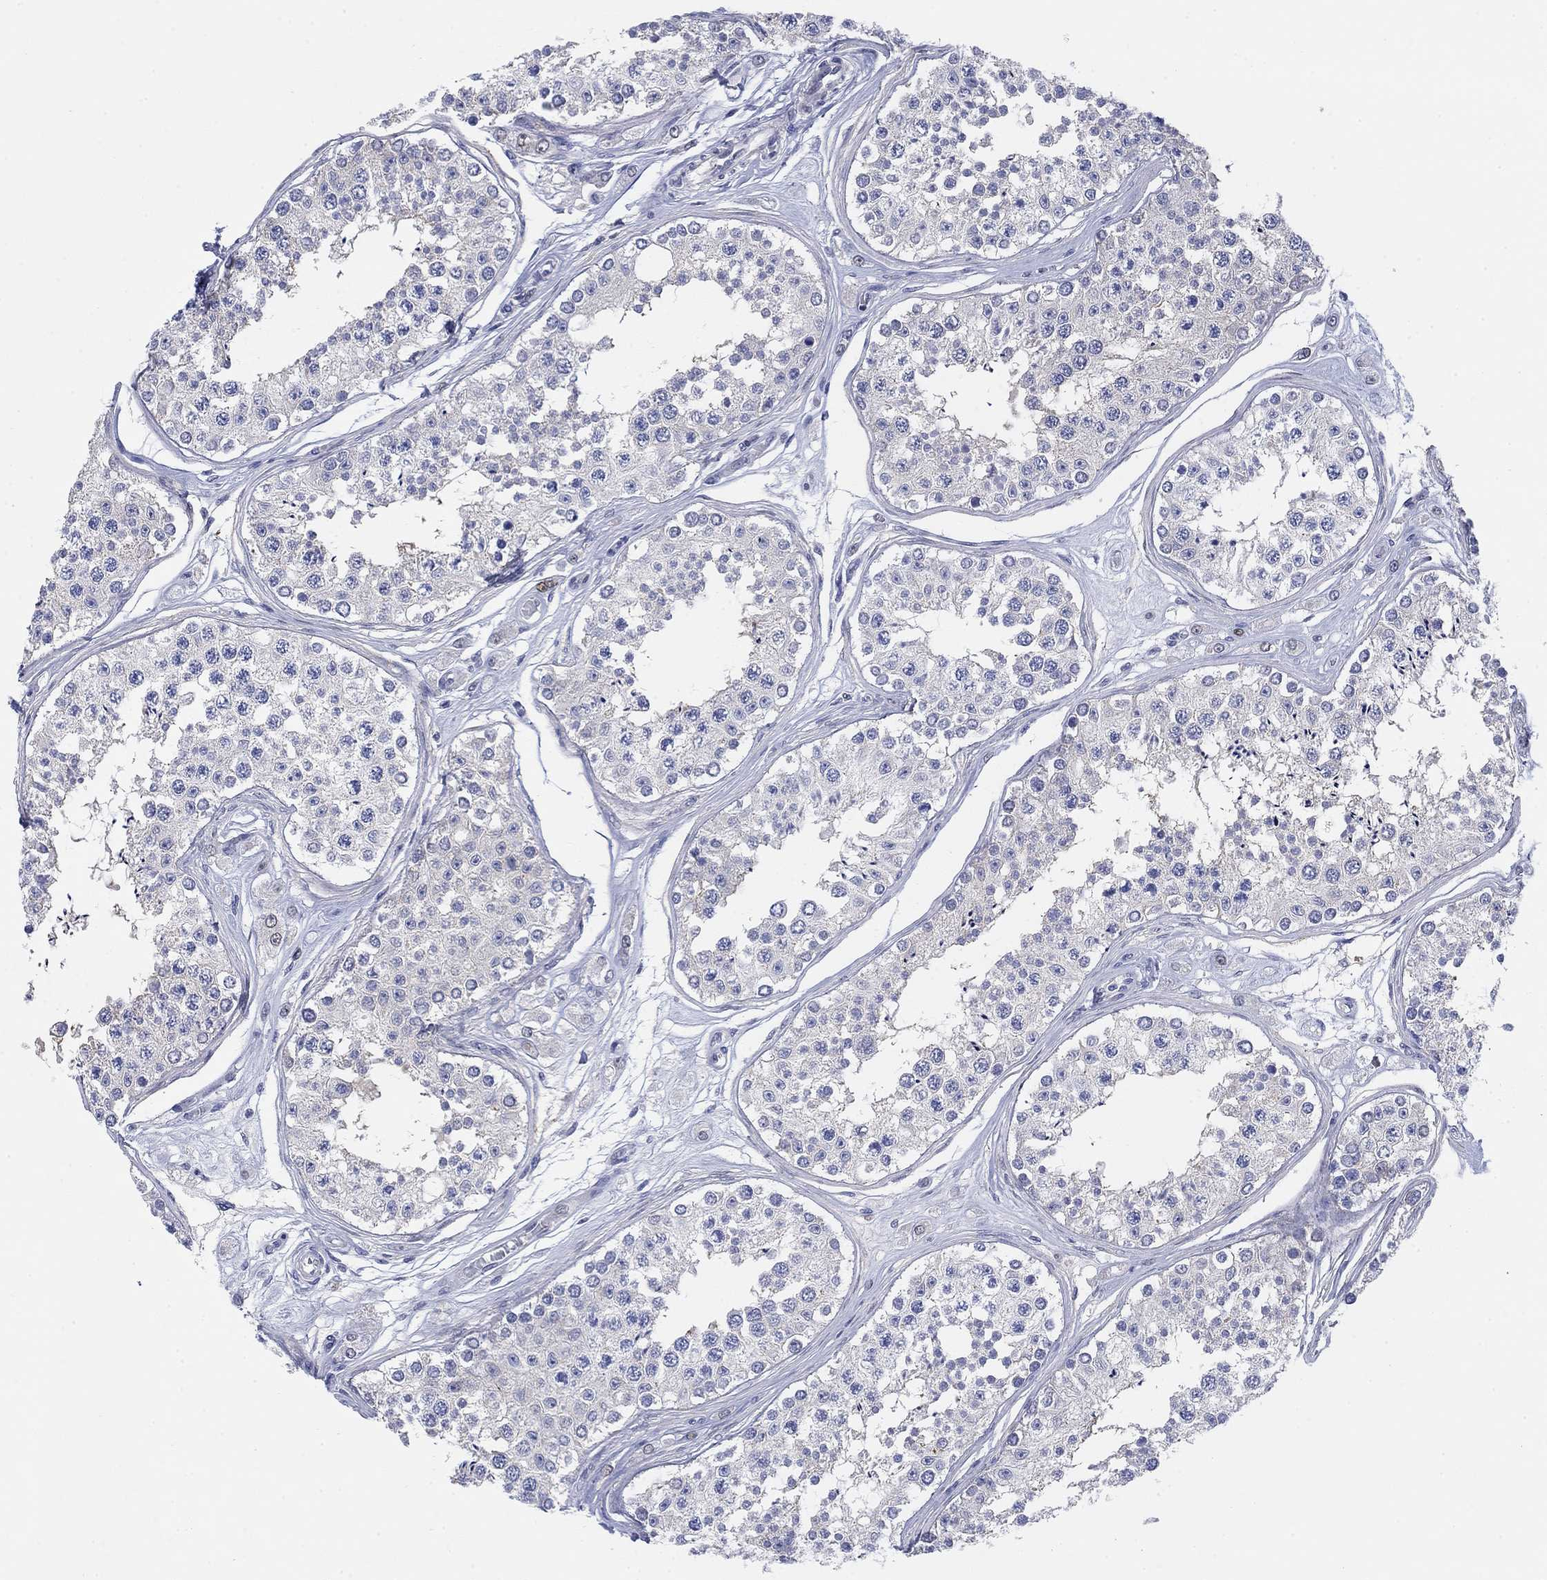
{"staining": {"intensity": "moderate", "quantity": "25%-75%", "location": "cytoplasmic/membranous"}, "tissue": "testis", "cell_type": "Cells in seminiferous ducts", "image_type": "normal", "snomed": [{"axis": "morphology", "description": "Normal tissue, NOS"}, {"axis": "topography", "description": "Testis"}], "caption": "High-magnification brightfield microscopy of normal testis stained with DAB (brown) and counterstained with hematoxylin (blue). cells in seminiferous ducts exhibit moderate cytoplasmic/membranous expression is present in approximately25%-75% of cells. (Brightfield microscopy of DAB IHC at high magnification).", "gene": "MYO3A", "patient": {"sex": "male", "age": 25}}